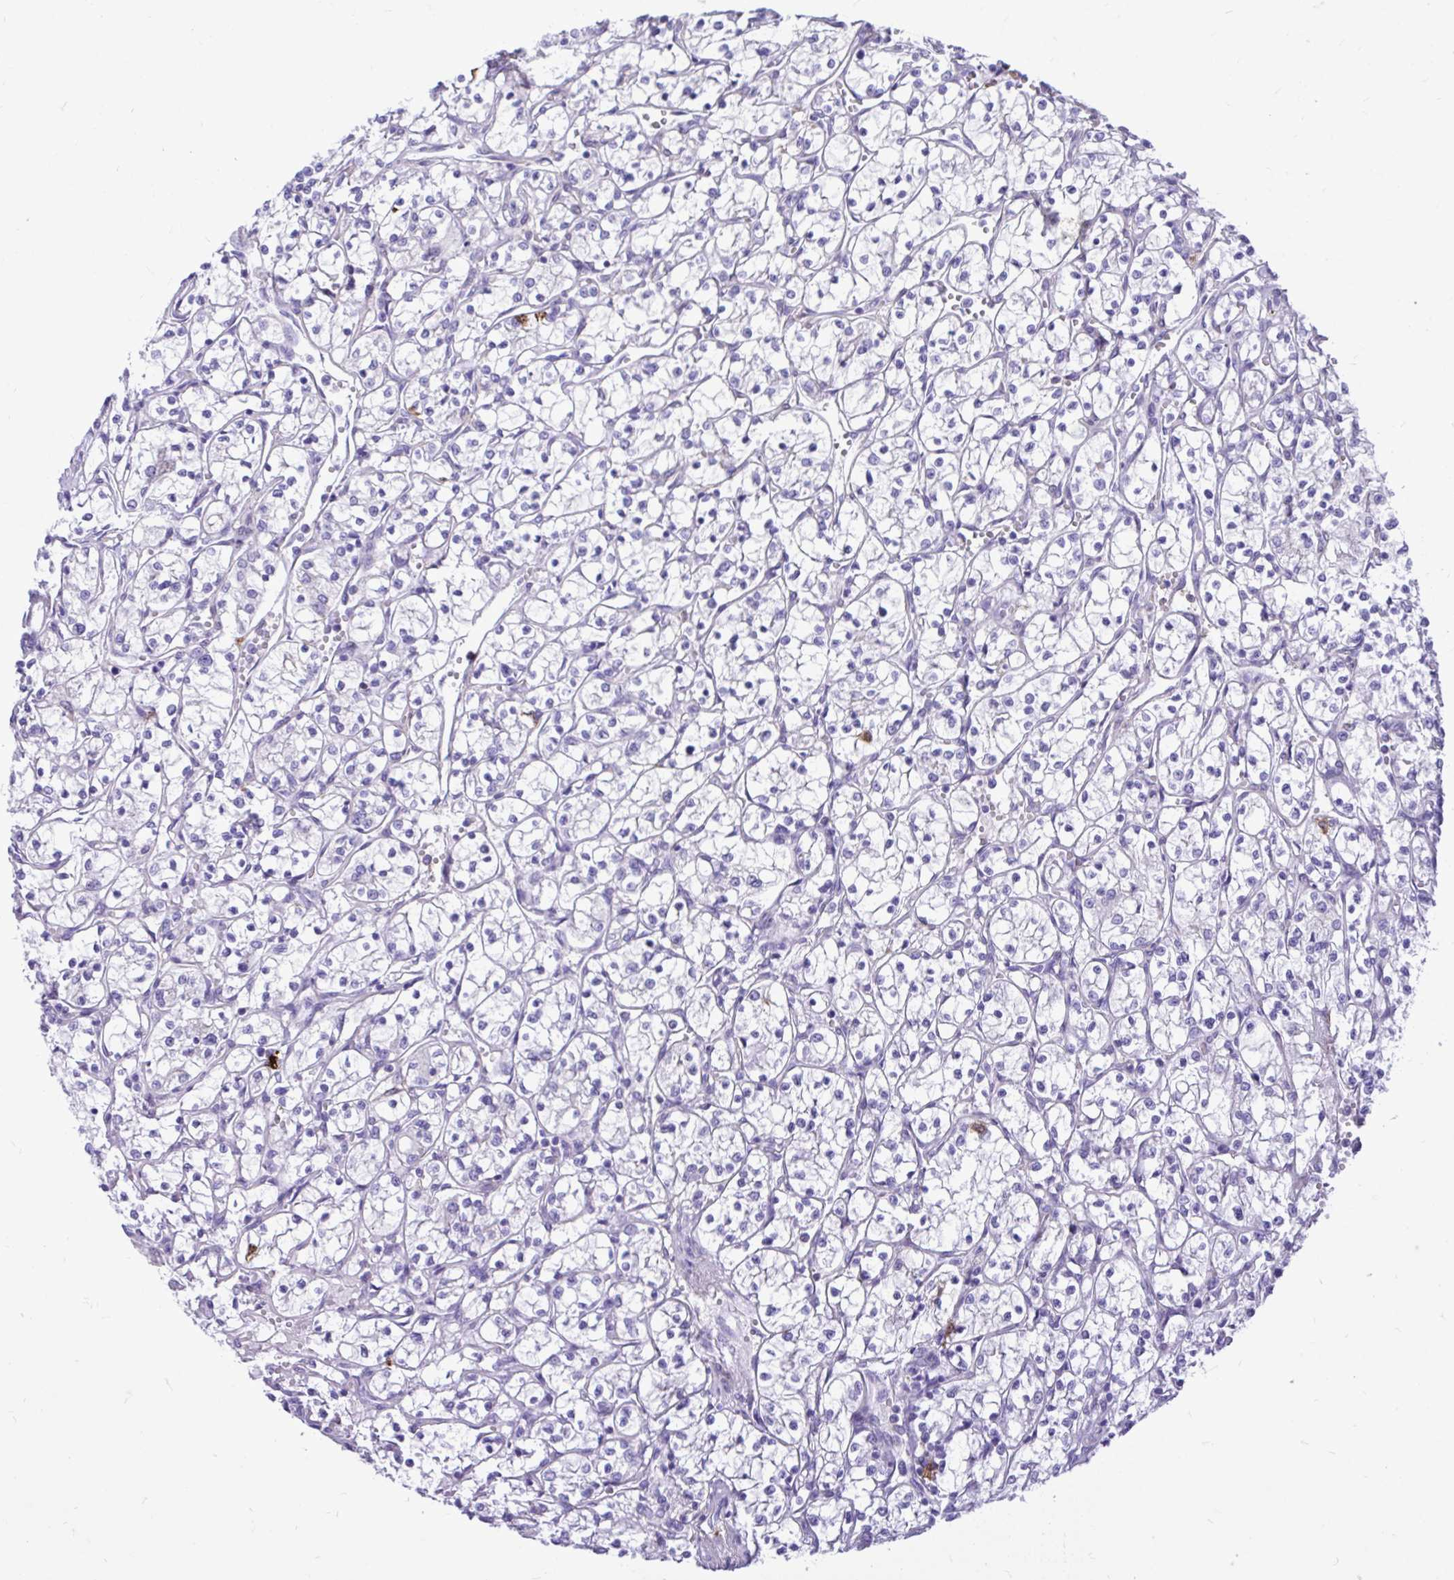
{"staining": {"intensity": "negative", "quantity": "none", "location": "none"}, "tissue": "renal cancer", "cell_type": "Tumor cells", "image_type": "cancer", "snomed": [{"axis": "morphology", "description": "Adenocarcinoma, NOS"}, {"axis": "topography", "description": "Kidney"}], "caption": "Immunohistochemical staining of human renal cancer shows no significant expression in tumor cells.", "gene": "TLR7", "patient": {"sex": "female", "age": 69}}